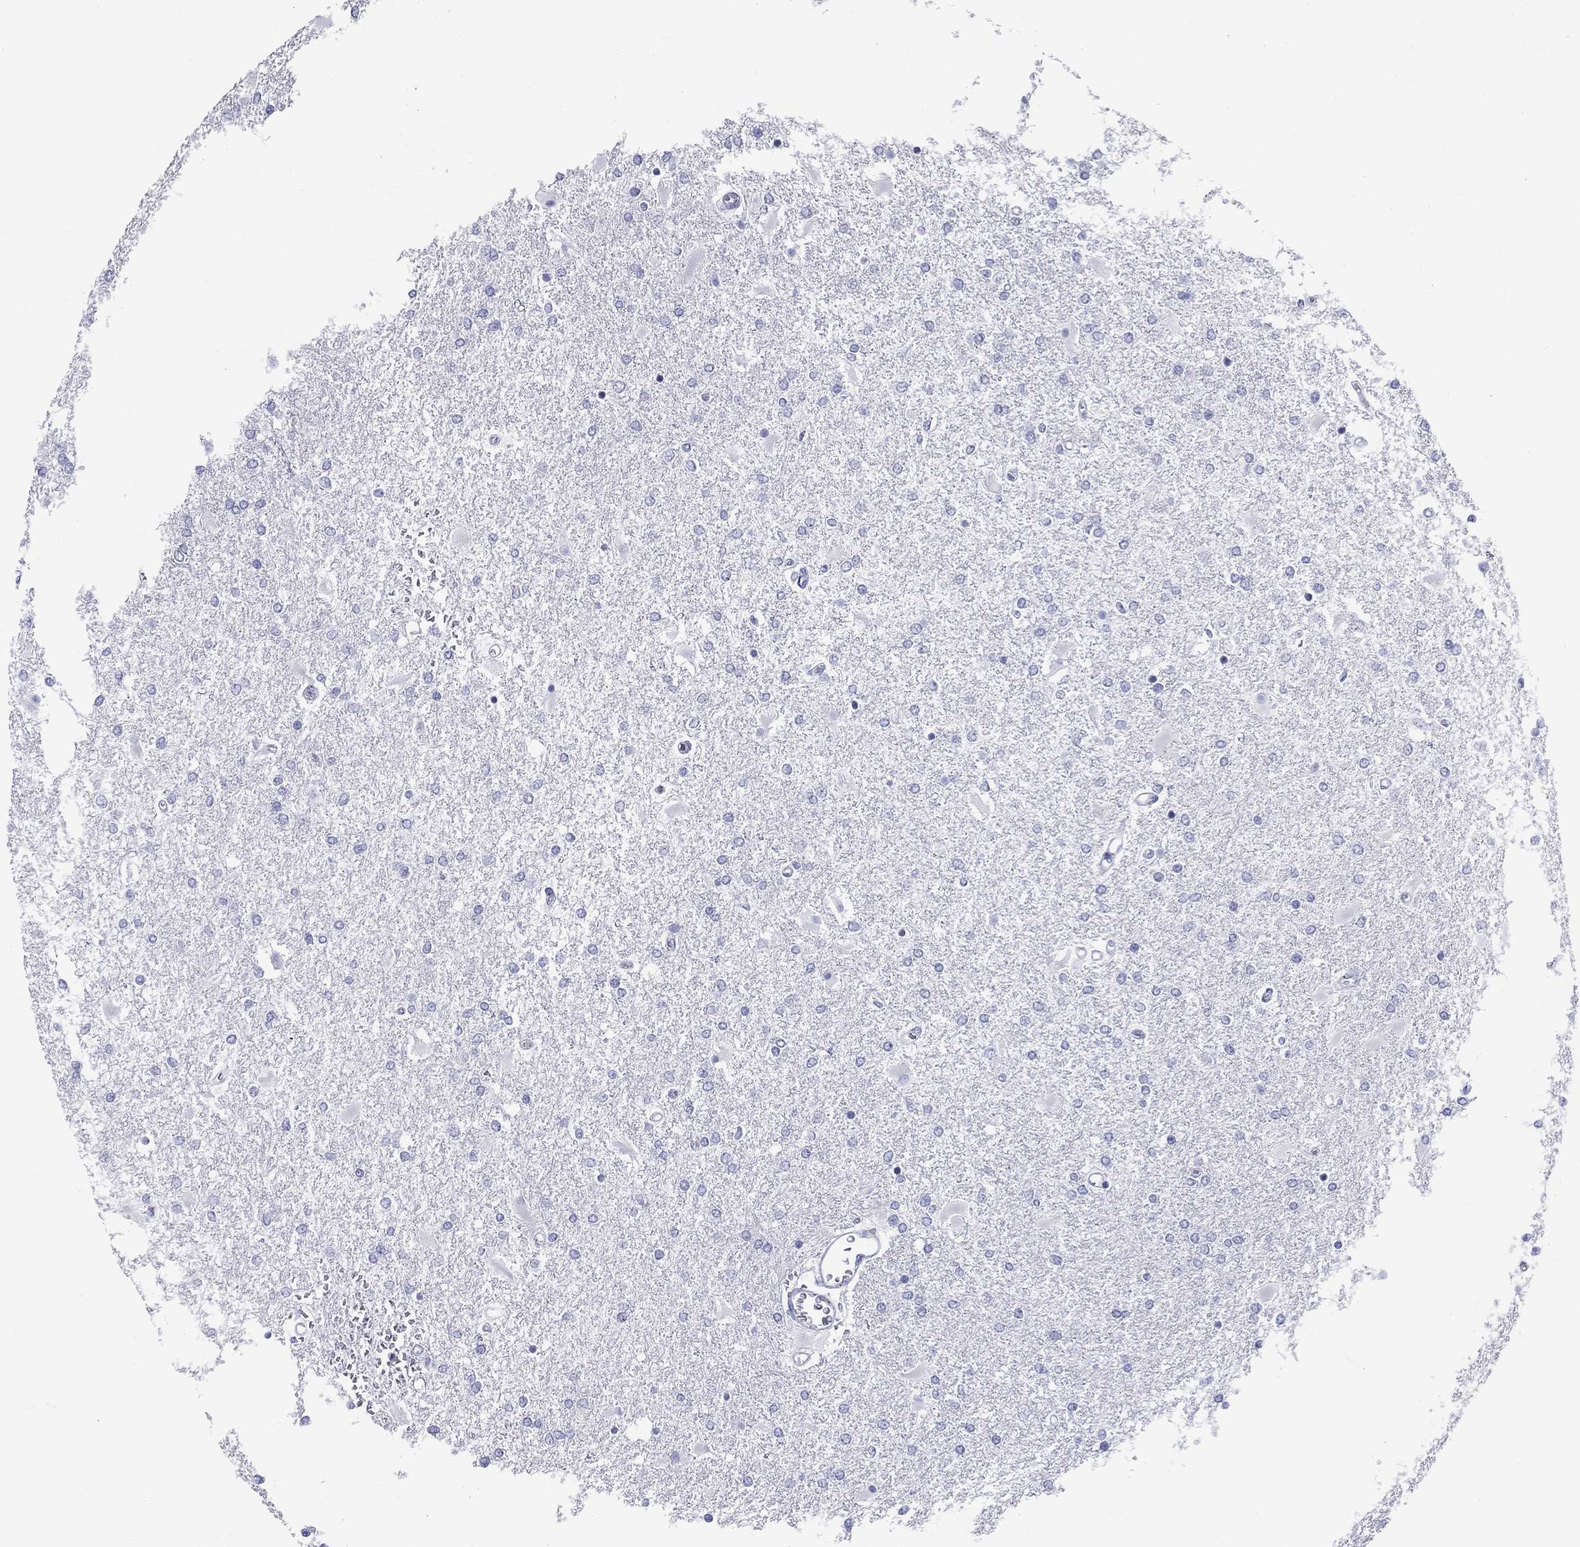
{"staining": {"intensity": "negative", "quantity": "none", "location": "none"}, "tissue": "glioma", "cell_type": "Tumor cells", "image_type": "cancer", "snomed": [{"axis": "morphology", "description": "Glioma, malignant, High grade"}, {"axis": "topography", "description": "Cerebral cortex"}], "caption": "High magnification brightfield microscopy of glioma stained with DAB (brown) and counterstained with hematoxylin (blue): tumor cells show no significant staining.", "gene": "CEP43", "patient": {"sex": "male", "age": 79}}